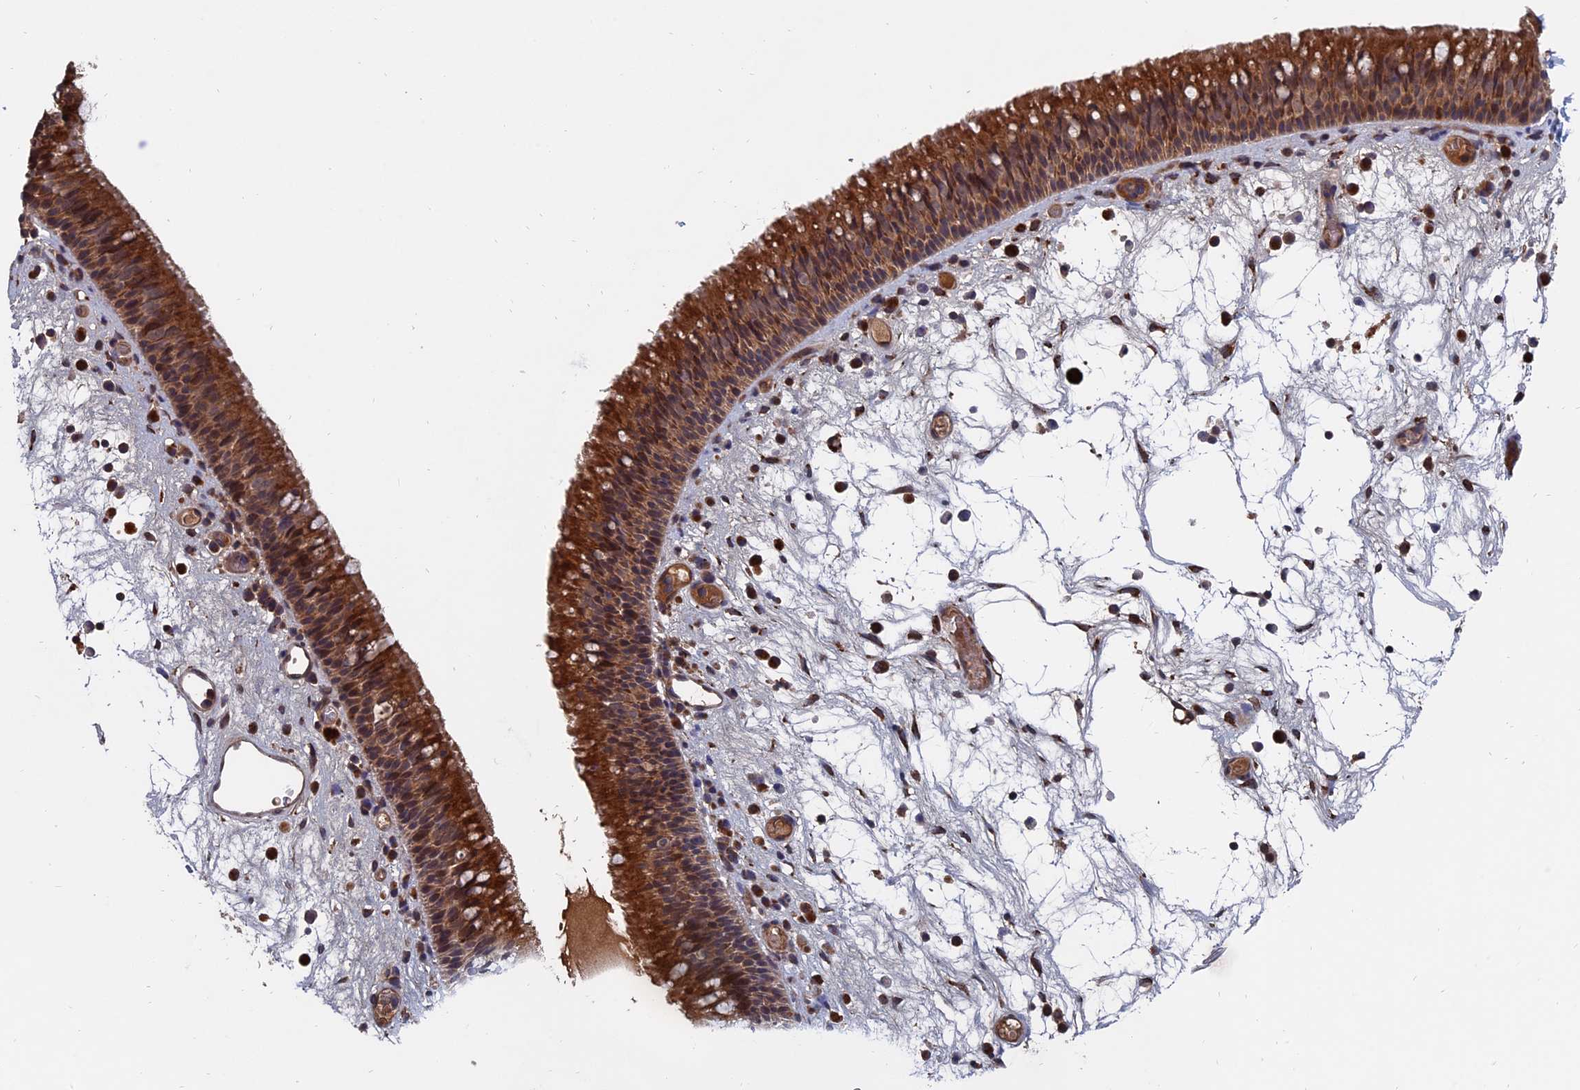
{"staining": {"intensity": "strong", "quantity": ">75%", "location": "cytoplasmic/membranous"}, "tissue": "nasopharynx", "cell_type": "Respiratory epithelial cells", "image_type": "normal", "snomed": [{"axis": "morphology", "description": "Normal tissue, NOS"}, {"axis": "morphology", "description": "Inflammation, NOS"}, {"axis": "morphology", "description": "Malignant melanoma, Metastatic site"}, {"axis": "topography", "description": "Nasopharynx"}], "caption": "Approximately >75% of respiratory epithelial cells in benign human nasopharynx display strong cytoplasmic/membranous protein staining as visualized by brown immunohistochemical staining.", "gene": "TRAPPC2L", "patient": {"sex": "male", "age": 70}}